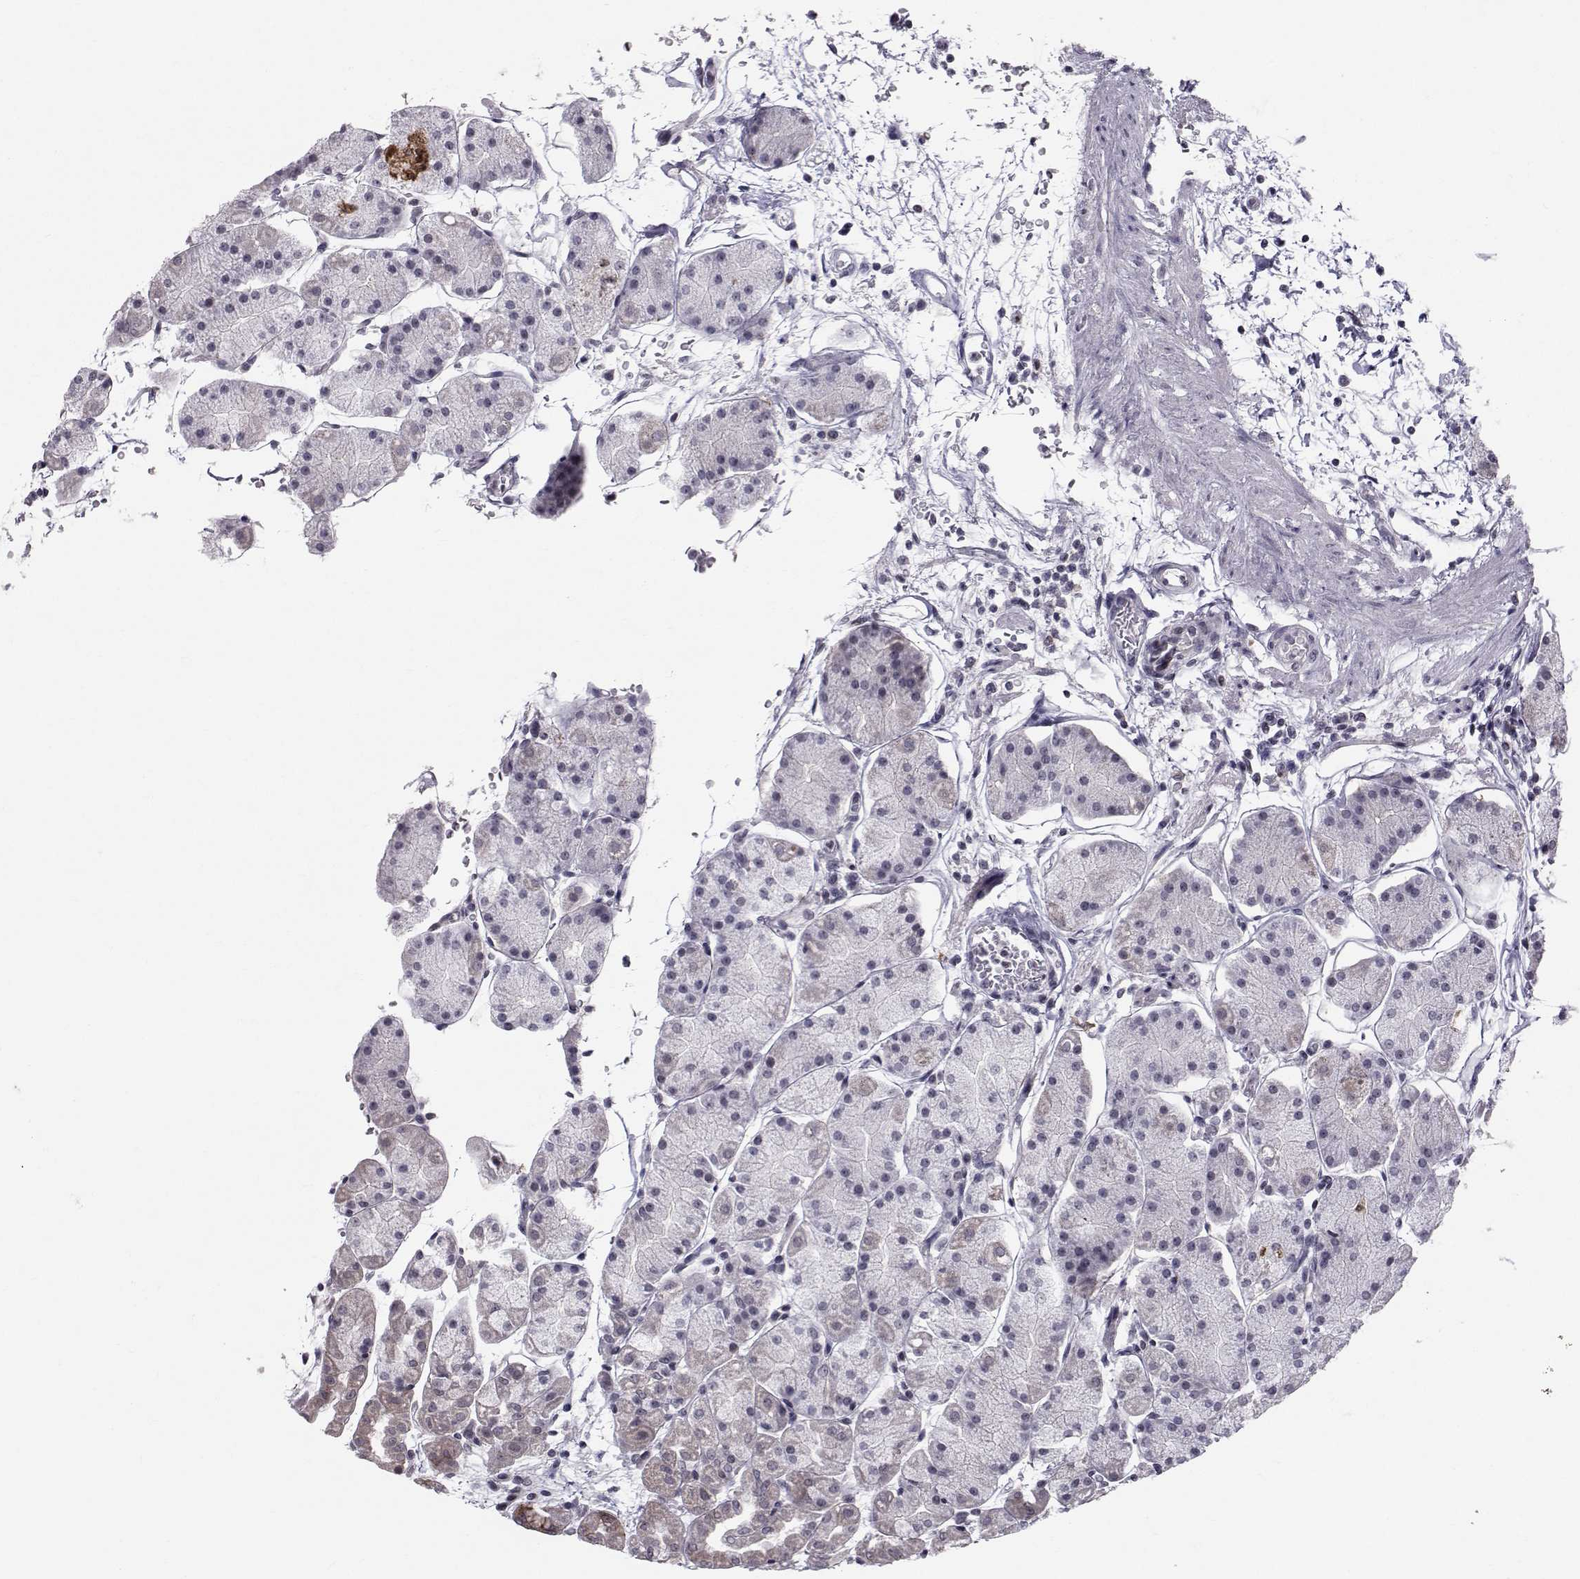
{"staining": {"intensity": "moderate", "quantity": "25%-75%", "location": "cytoplasmic/membranous"}, "tissue": "stomach", "cell_type": "Glandular cells", "image_type": "normal", "snomed": [{"axis": "morphology", "description": "Normal tissue, NOS"}, {"axis": "topography", "description": "Stomach"}], "caption": "Protein staining shows moderate cytoplasmic/membranous staining in about 25%-75% of glandular cells in unremarkable stomach.", "gene": "MARCHF4", "patient": {"sex": "male", "age": 54}}